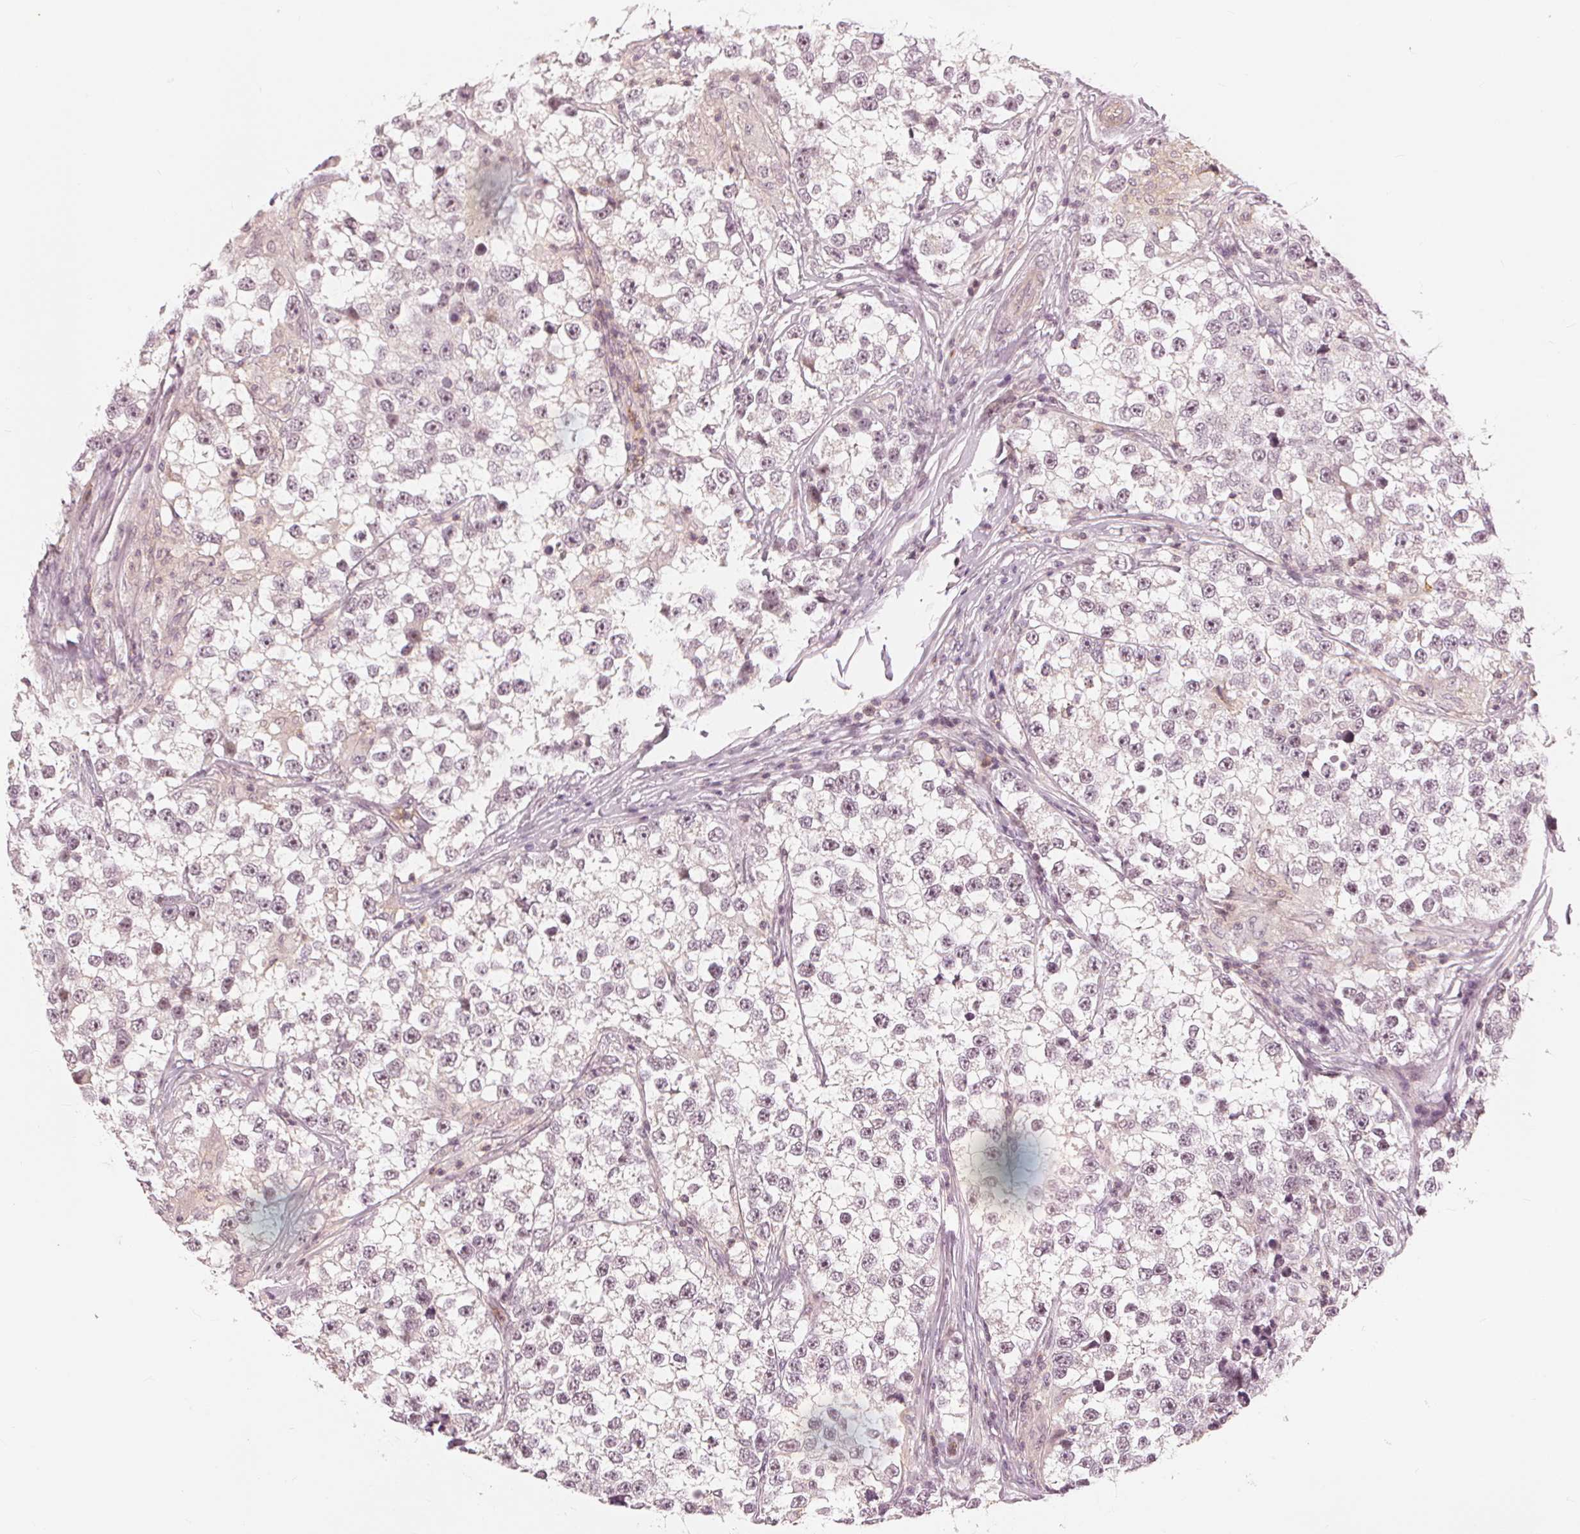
{"staining": {"intensity": "weak", "quantity": "<25%", "location": "nuclear"}, "tissue": "testis cancer", "cell_type": "Tumor cells", "image_type": "cancer", "snomed": [{"axis": "morphology", "description": "Seminoma, NOS"}, {"axis": "topography", "description": "Testis"}], "caption": "The photomicrograph shows no staining of tumor cells in testis seminoma.", "gene": "SLC34A1", "patient": {"sex": "male", "age": 46}}